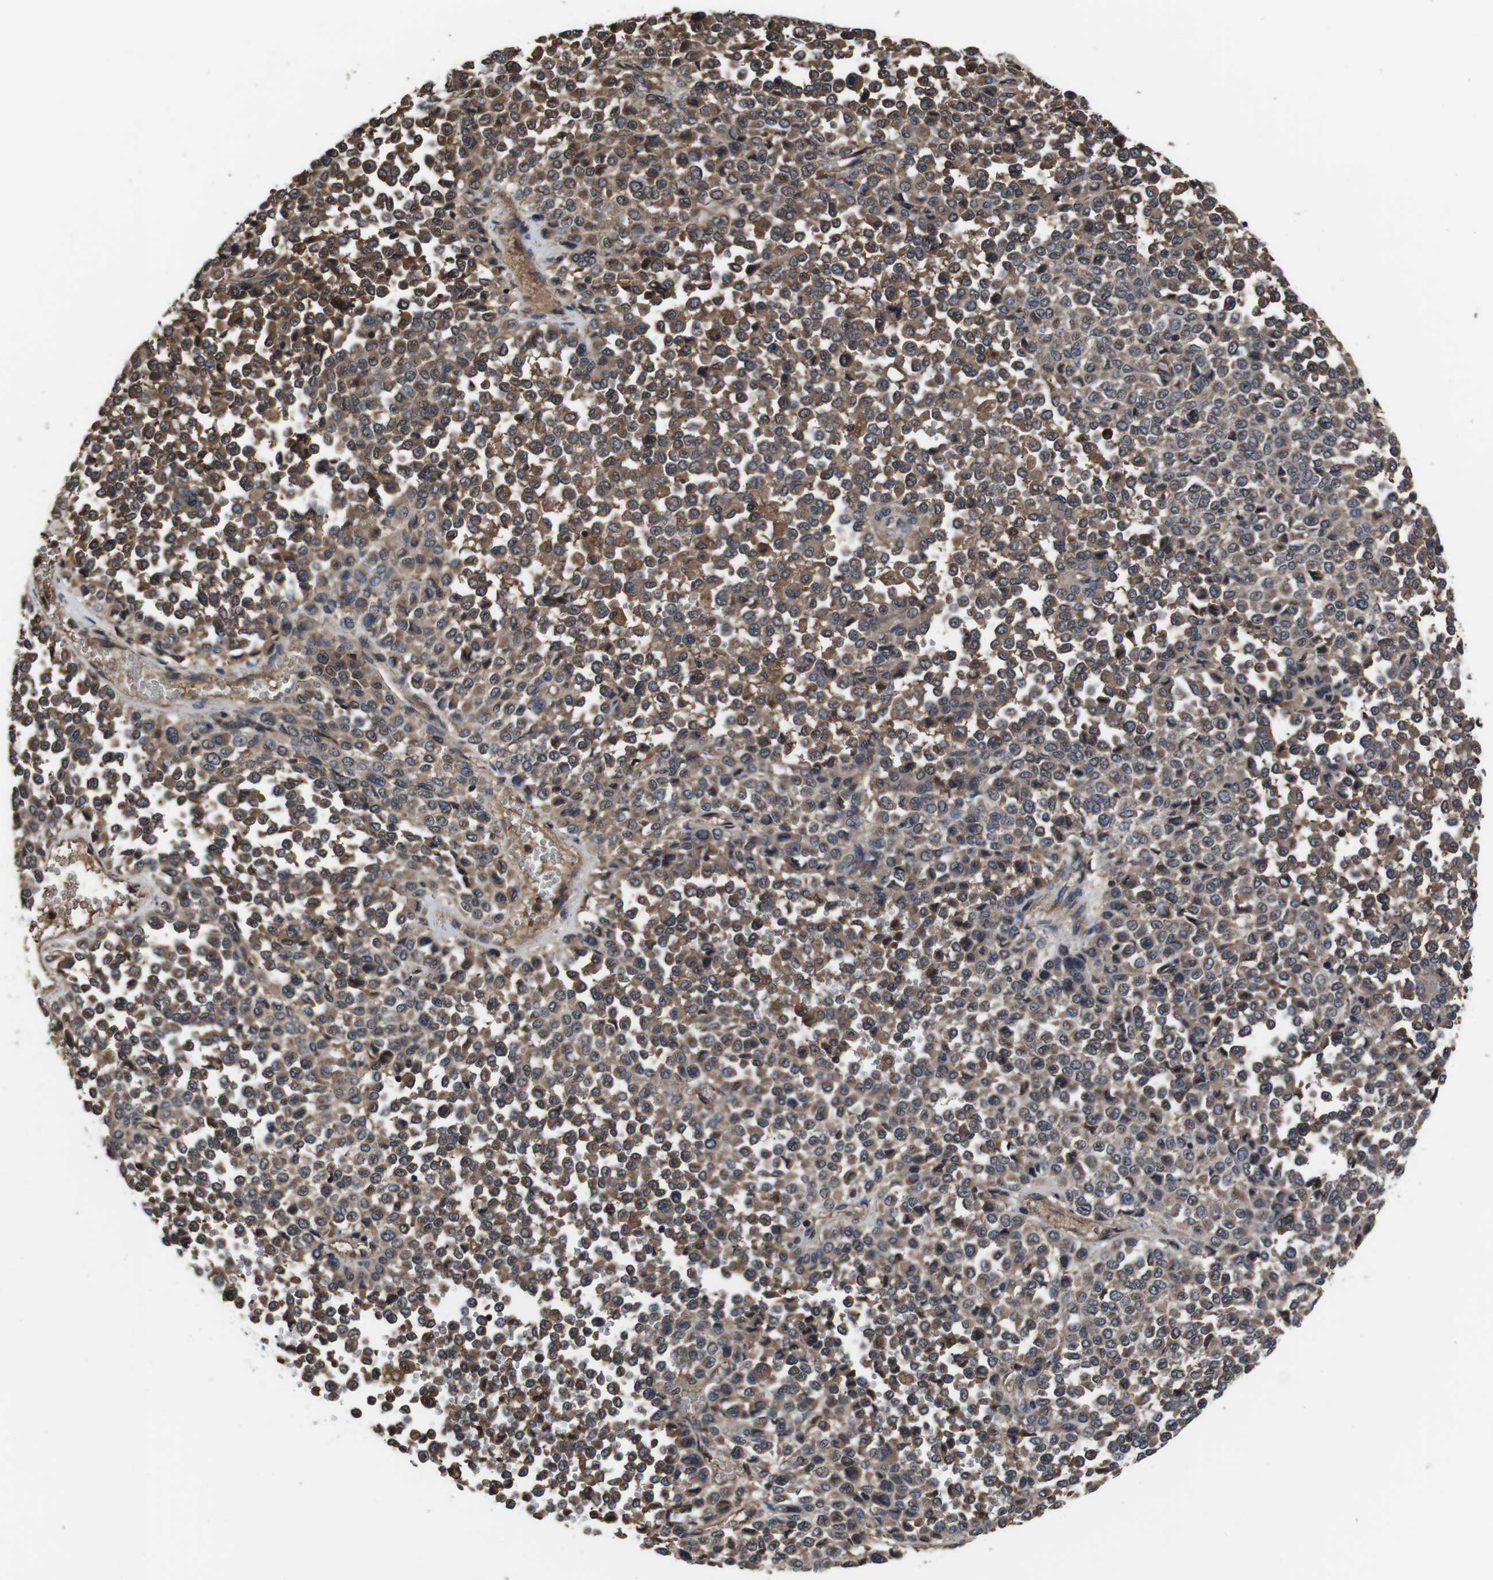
{"staining": {"intensity": "moderate", "quantity": ">75%", "location": "cytoplasmic/membranous"}, "tissue": "melanoma", "cell_type": "Tumor cells", "image_type": "cancer", "snomed": [{"axis": "morphology", "description": "Malignant melanoma, Metastatic site"}, {"axis": "topography", "description": "Pancreas"}], "caption": "Immunohistochemistry (IHC) micrograph of human melanoma stained for a protein (brown), which displays medium levels of moderate cytoplasmic/membranous staining in about >75% of tumor cells.", "gene": "CXCL11", "patient": {"sex": "female", "age": 30}}